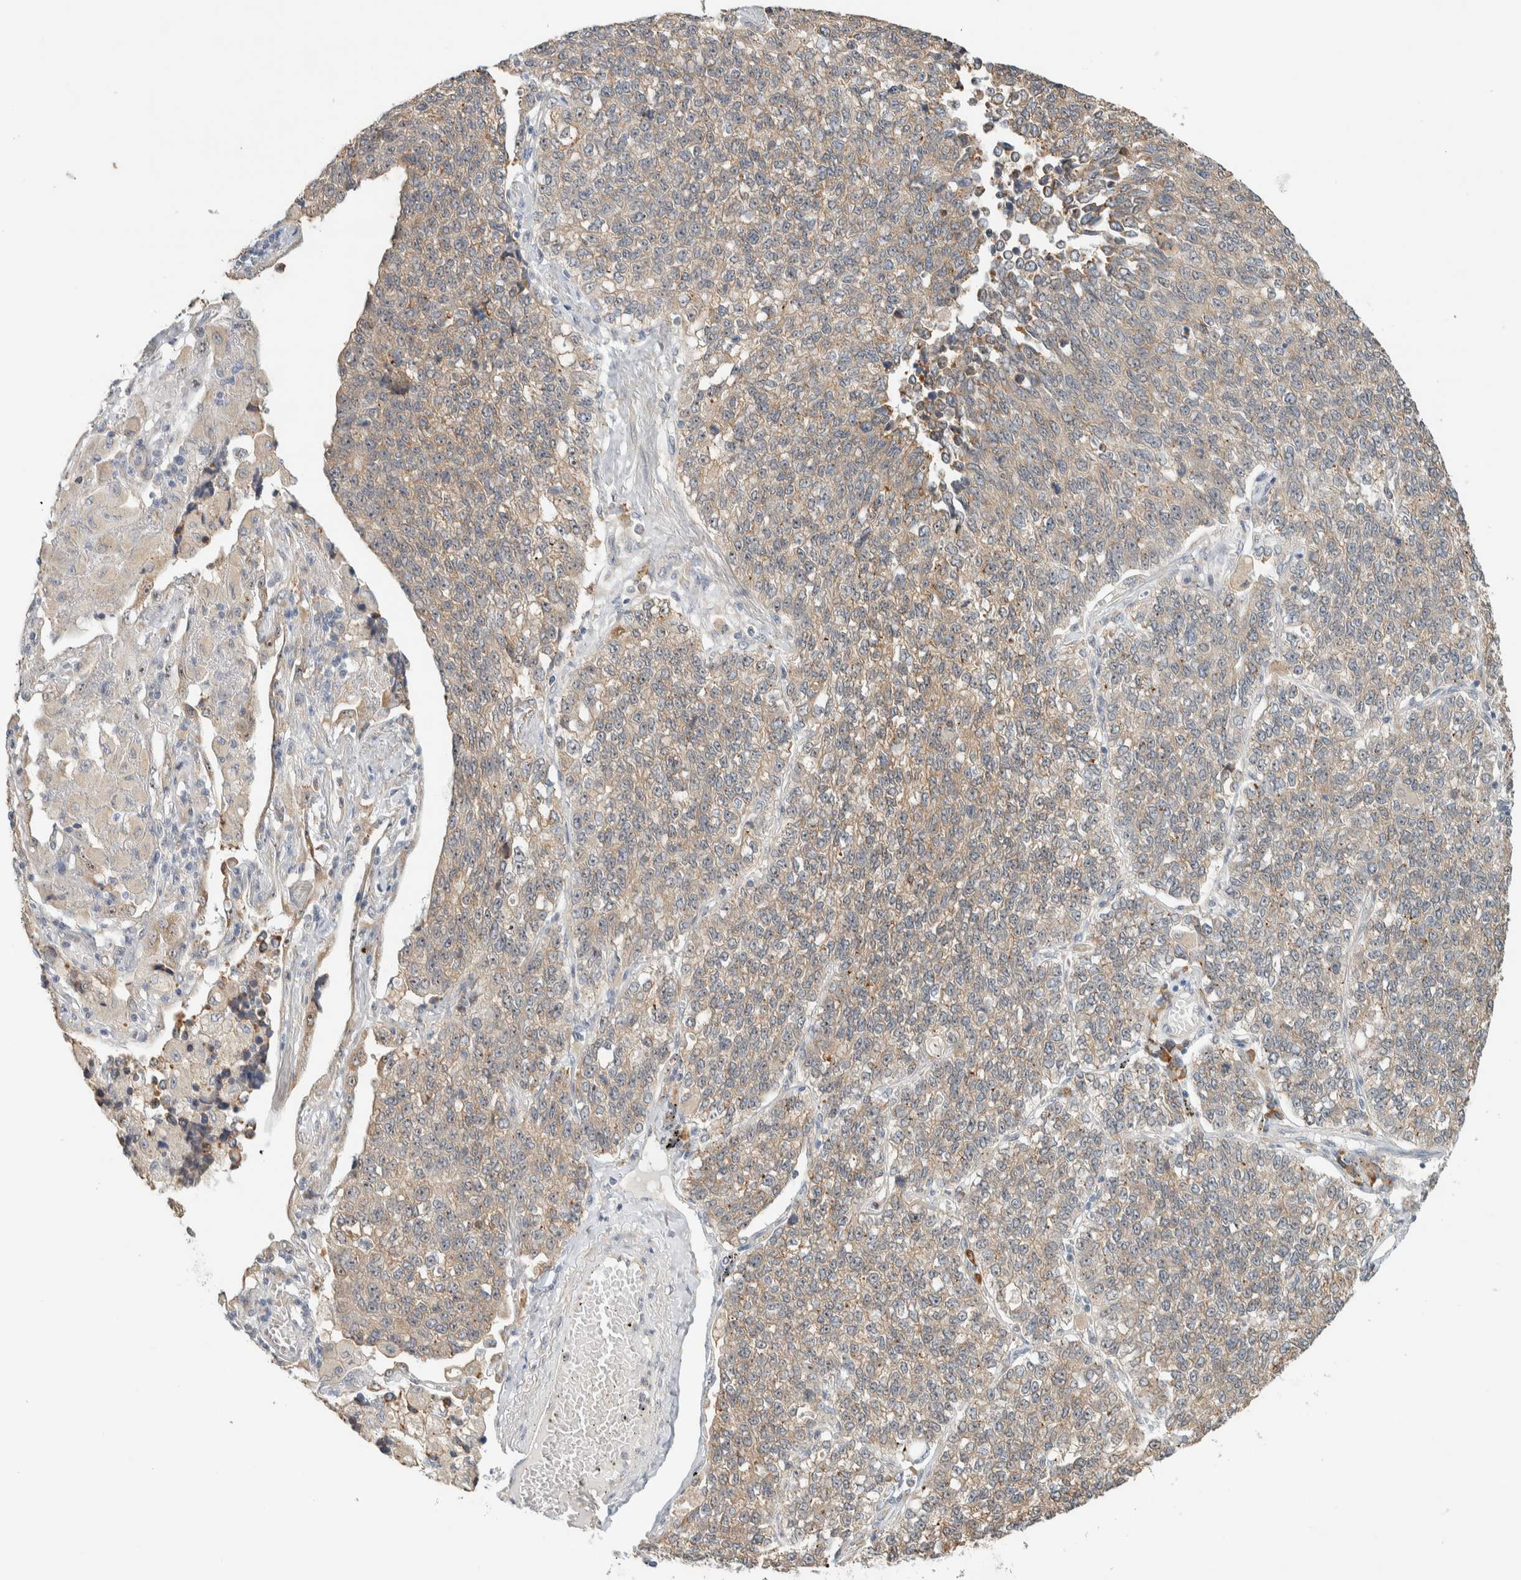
{"staining": {"intensity": "weak", "quantity": ">75%", "location": "cytoplasmic/membranous"}, "tissue": "lung cancer", "cell_type": "Tumor cells", "image_type": "cancer", "snomed": [{"axis": "morphology", "description": "Adenocarcinoma, NOS"}, {"axis": "topography", "description": "Lung"}], "caption": "Human adenocarcinoma (lung) stained for a protein (brown) exhibits weak cytoplasmic/membranous positive positivity in about >75% of tumor cells.", "gene": "KLHL40", "patient": {"sex": "male", "age": 49}}